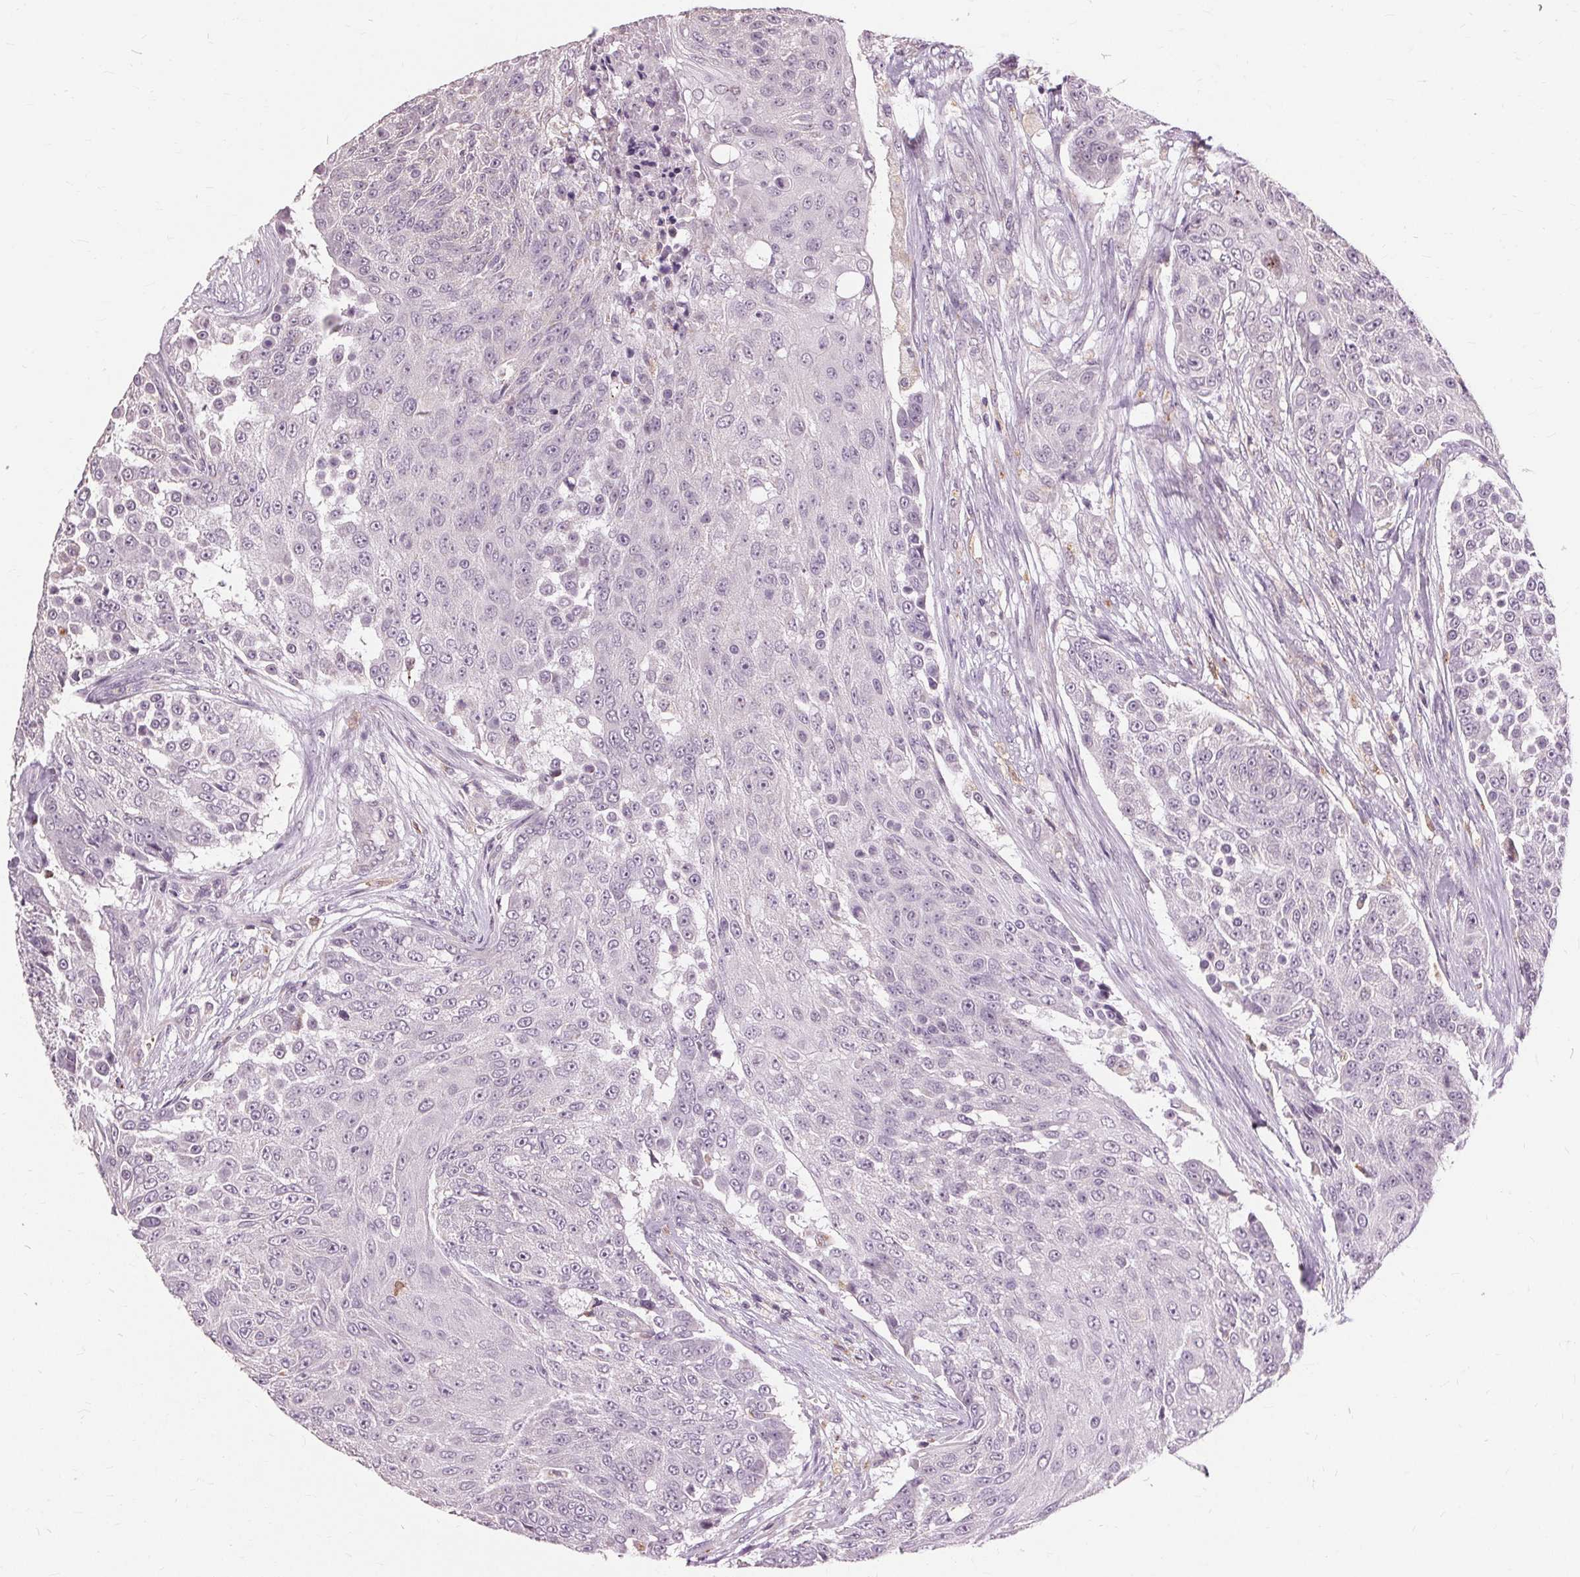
{"staining": {"intensity": "negative", "quantity": "none", "location": "none"}, "tissue": "urothelial cancer", "cell_type": "Tumor cells", "image_type": "cancer", "snomed": [{"axis": "morphology", "description": "Urothelial carcinoma, High grade"}, {"axis": "topography", "description": "Urinary bladder"}], "caption": "Tumor cells are negative for brown protein staining in urothelial carcinoma (high-grade).", "gene": "SIGLEC6", "patient": {"sex": "female", "age": 63}}